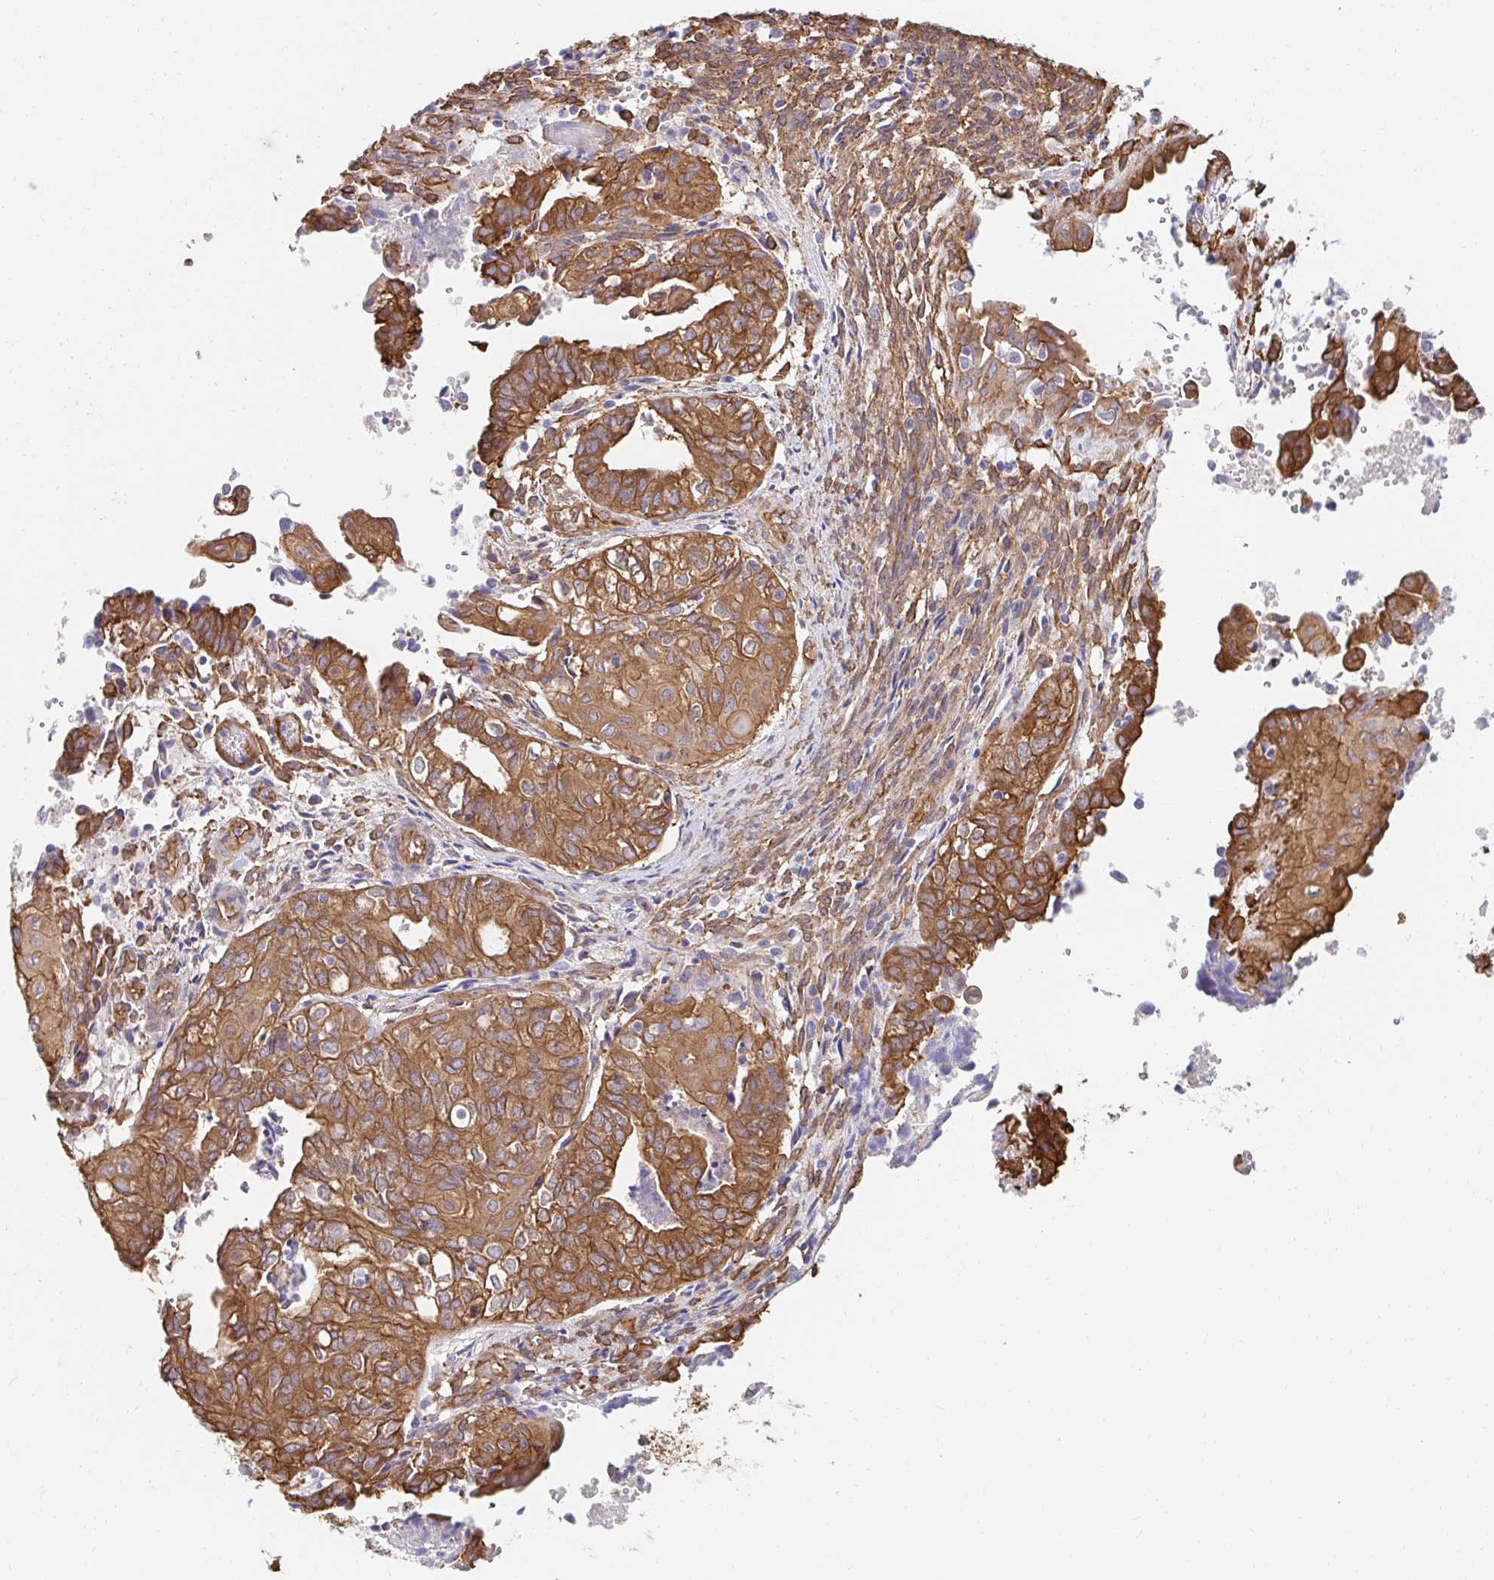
{"staining": {"intensity": "moderate", "quantity": ">75%", "location": "cytoplasmic/membranous"}, "tissue": "ovarian cancer", "cell_type": "Tumor cells", "image_type": "cancer", "snomed": [{"axis": "morphology", "description": "Carcinoma, endometroid"}, {"axis": "topography", "description": "Ovary"}], "caption": "Immunohistochemistry (IHC) micrograph of neoplastic tissue: endometroid carcinoma (ovarian) stained using IHC reveals medium levels of moderate protein expression localized specifically in the cytoplasmic/membranous of tumor cells, appearing as a cytoplasmic/membranous brown color.", "gene": "CTTN", "patient": {"sex": "female", "age": 64}}